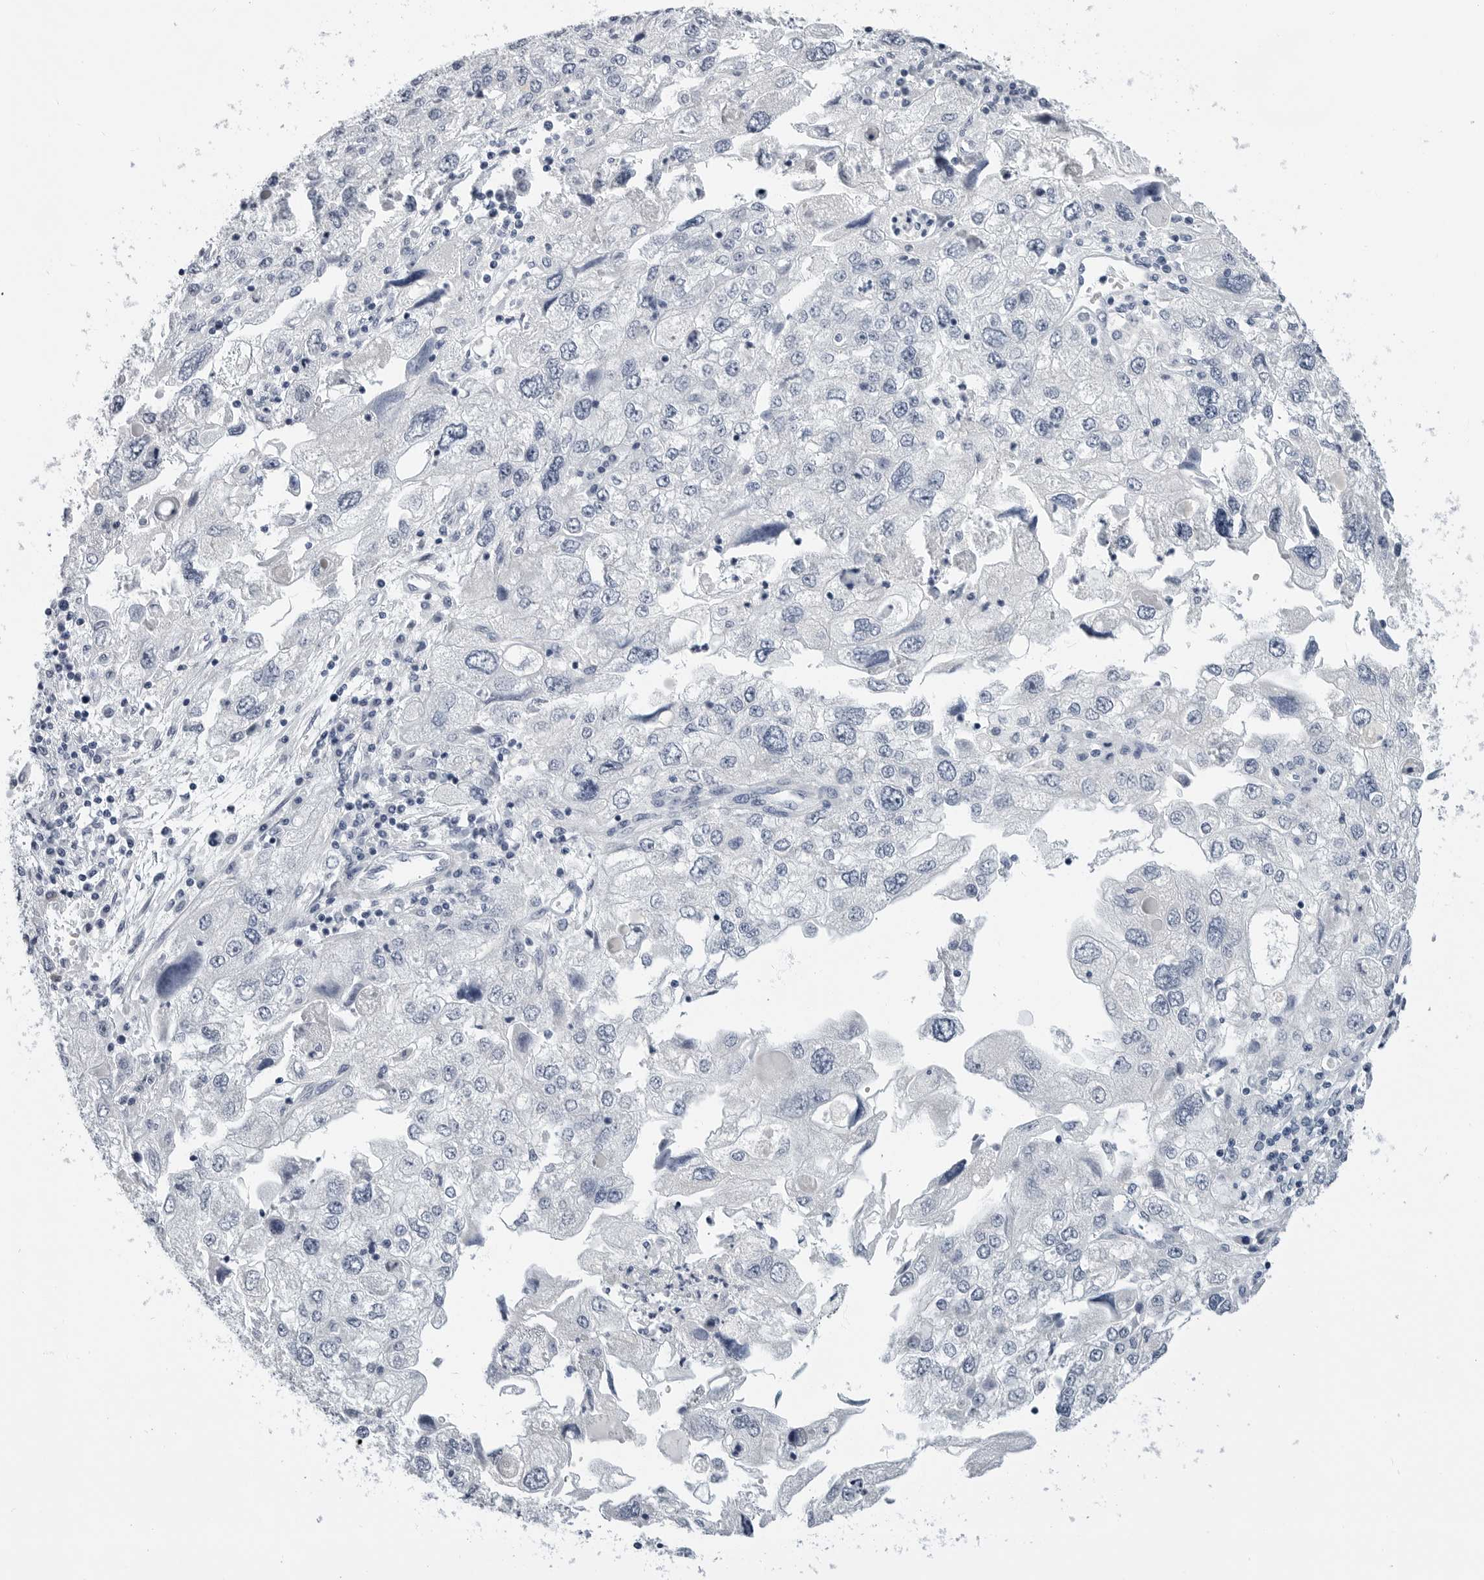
{"staining": {"intensity": "negative", "quantity": "none", "location": "none"}, "tissue": "endometrial cancer", "cell_type": "Tumor cells", "image_type": "cancer", "snomed": [{"axis": "morphology", "description": "Adenocarcinoma, NOS"}, {"axis": "topography", "description": "Endometrium"}], "caption": "Immunohistochemistry (IHC) of endometrial adenocarcinoma displays no positivity in tumor cells. The staining is performed using DAB (3,3'-diaminobenzidine) brown chromogen with nuclei counter-stained in using hematoxylin.", "gene": "PLN", "patient": {"sex": "female", "age": 49}}